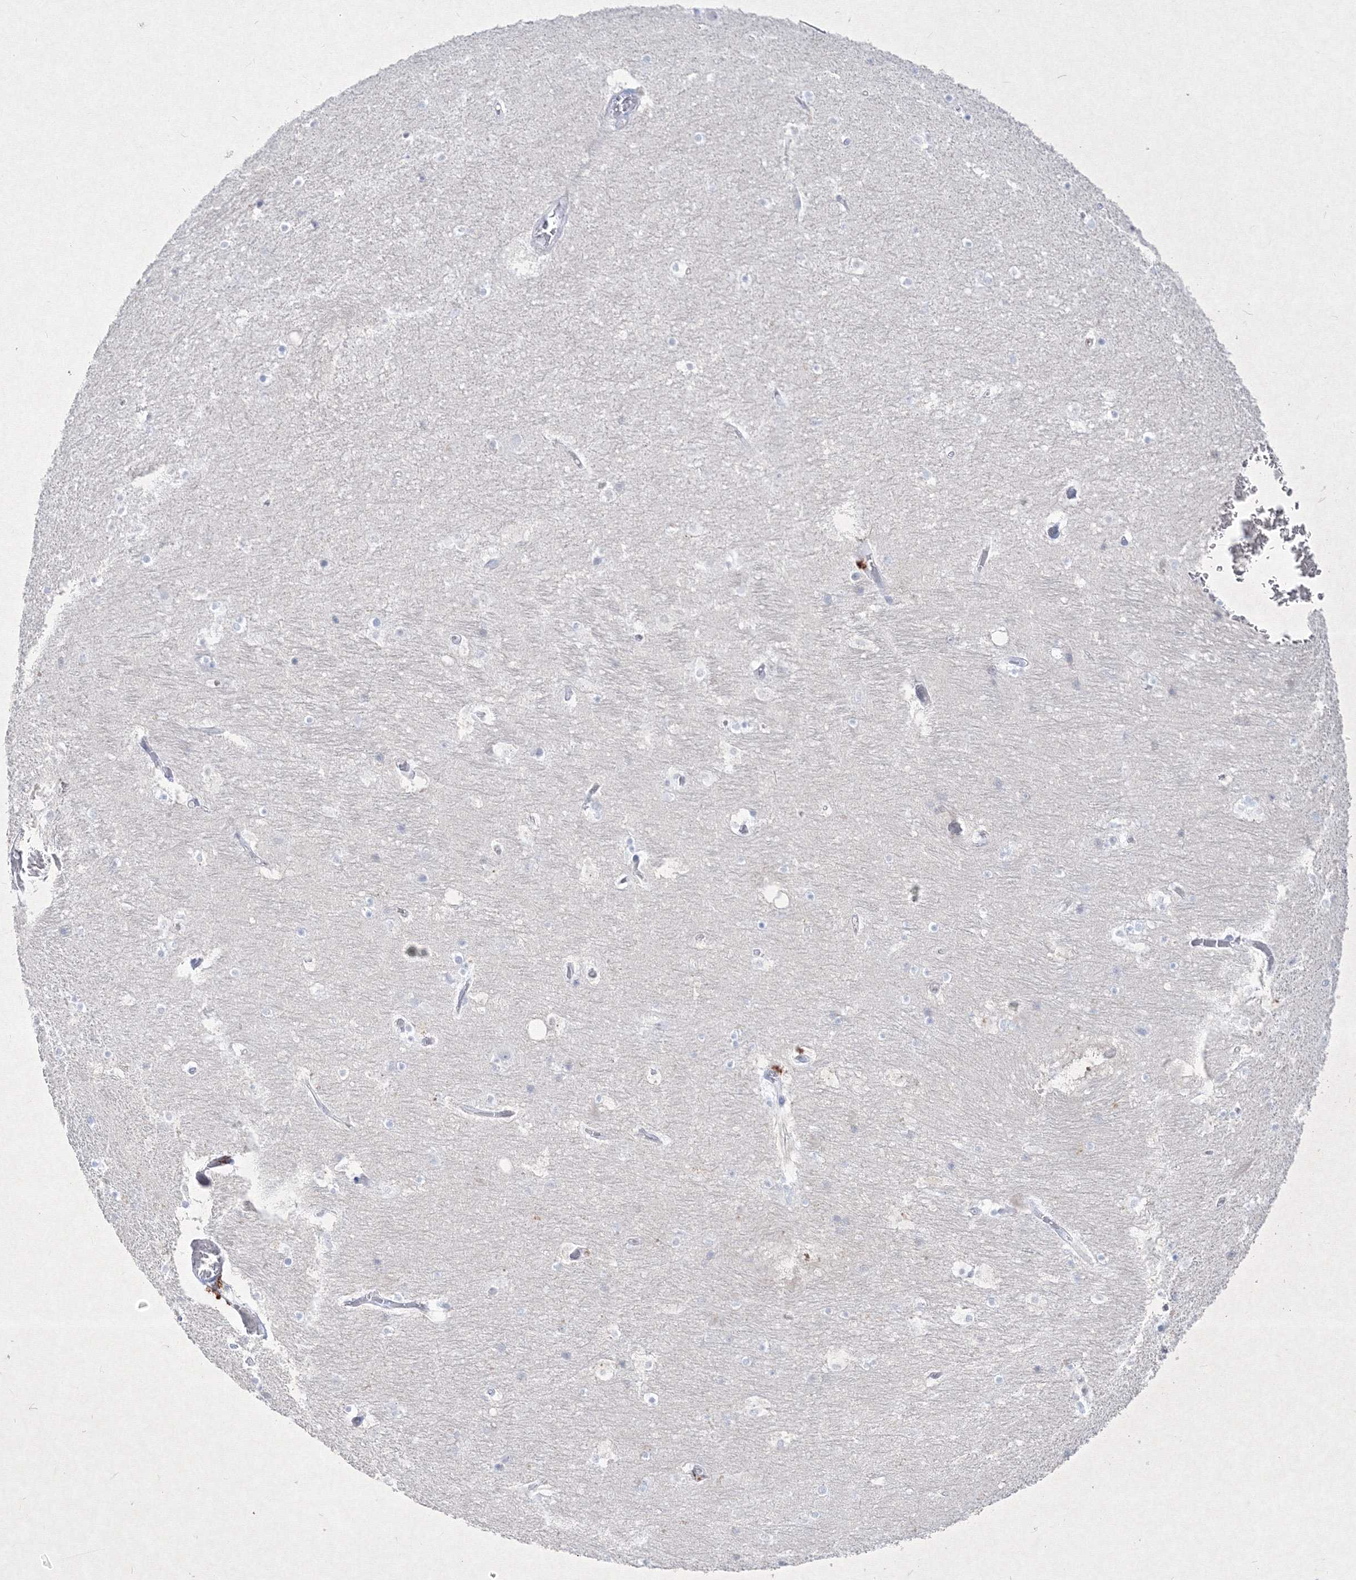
{"staining": {"intensity": "negative", "quantity": "none", "location": "none"}, "tissue": "hippocampus", "cell_type": "Glial cells", "image_type": "normal", "snomed": [{"axis": "morphology", "description": "Normal tissue, NOS"}, {"axis": "topography", "description": "Hippocampus"}], "caption": "This histopathology image is of normal hippocampus stained with immunohistochemistry (IHC) to label a protein in brown with the nuclei are counter-stained blue. There is no staining in glial cells. (DAB immunohistochemistry (IHC), high magnification).", "gene": "TMEM139", "patient": {"sex": "female", "age": 52}}